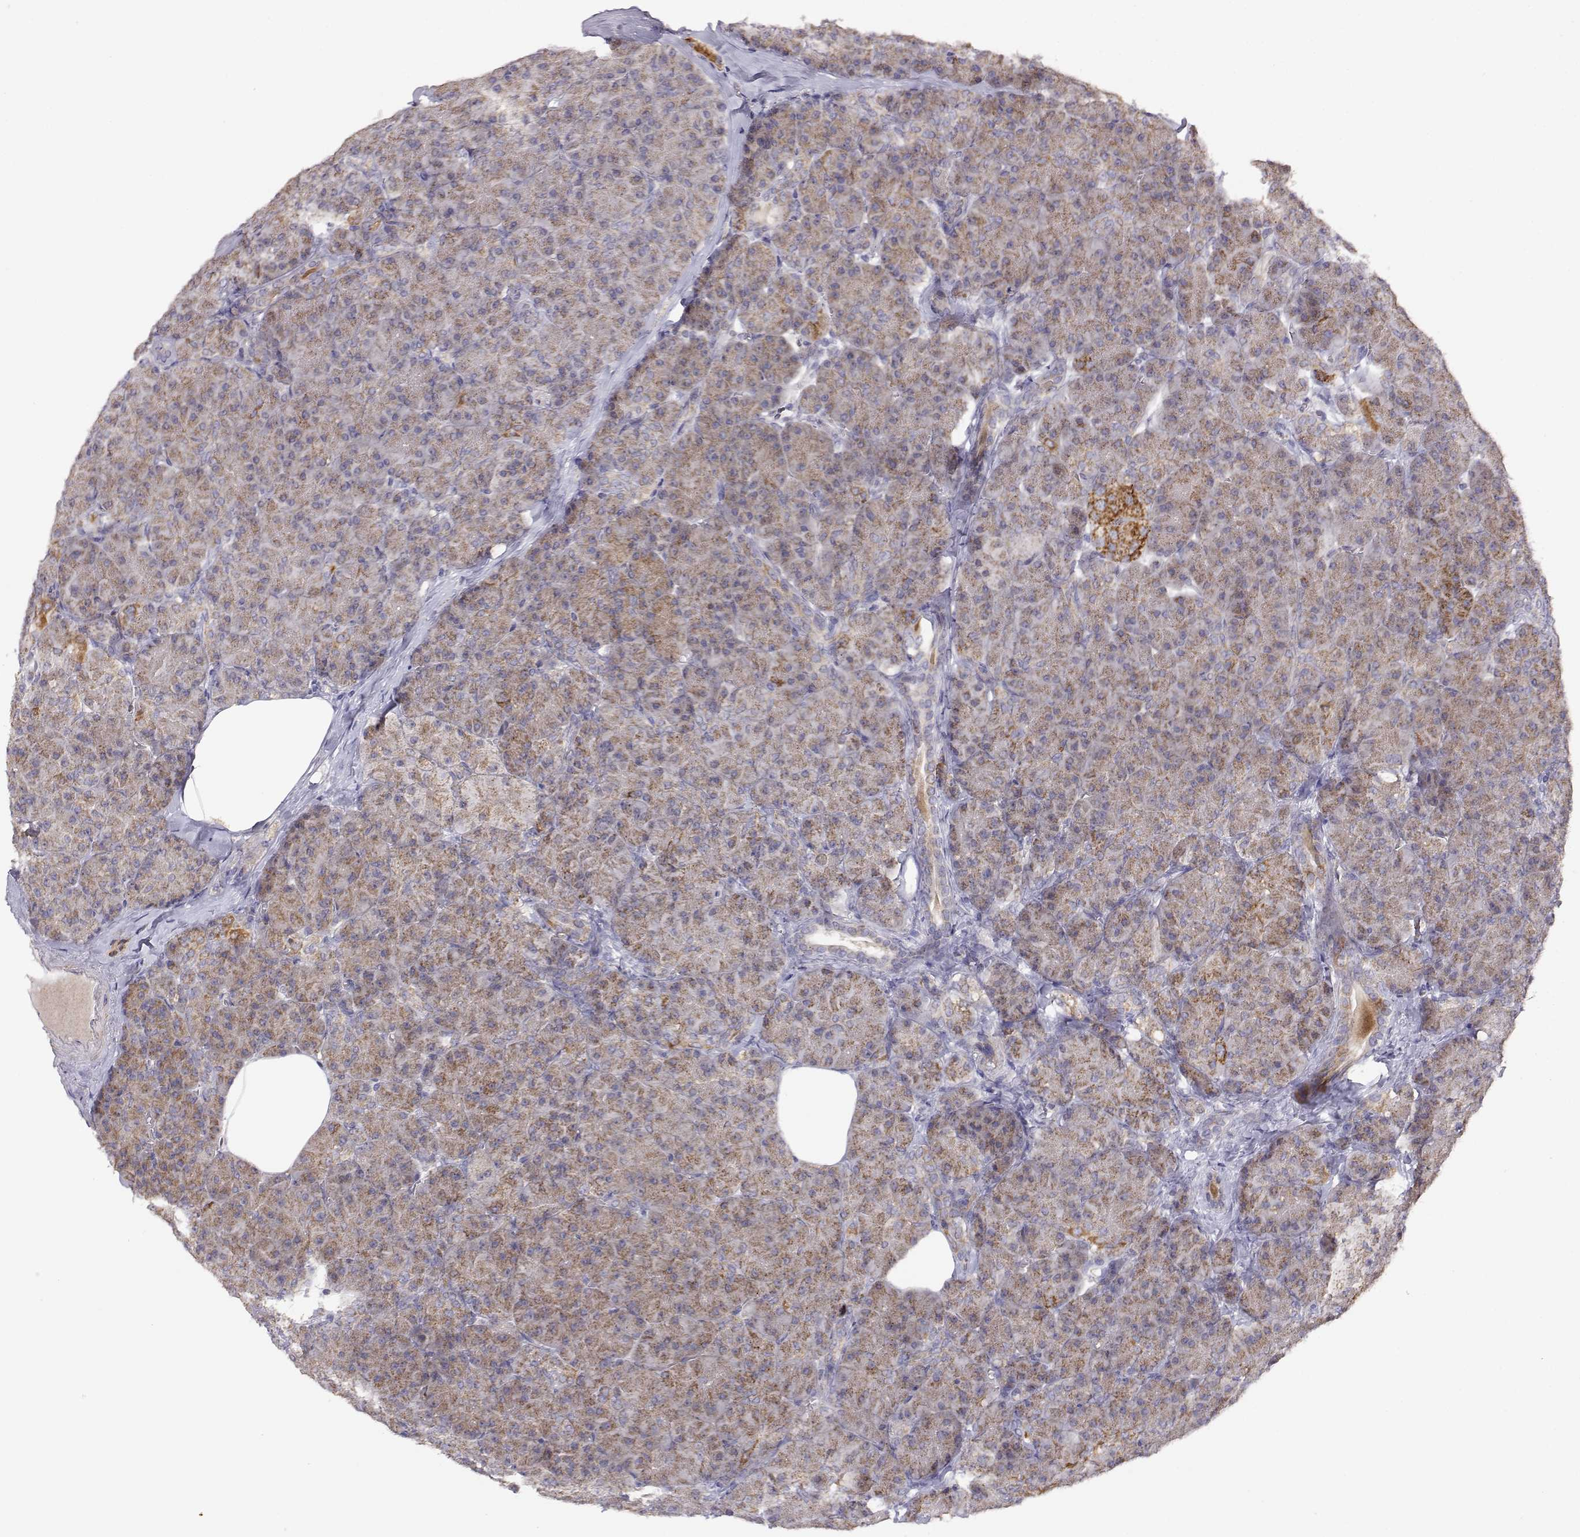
{"staining": {"intensity": "moderate", "quantity": ">75%", "location": "cytoplasmic/membranous"}, "tissue": "pancreas", "cell_type": "Exocrine glandular cells", "image_type": "normal", "snomed": [{"axis": "morphology", "description": "Normal tissue, NOS"}, {"axis": "topography", "description": "Pancreas"}], "caption": "Brown immunohistochemical staining in unremarkable human pancreas shows moderate cytoplasmic/membranous staining in about >75% of exocrine glandular cells.", "gene": "EXOG", "patient": {"sex": "male", "age": 57}}